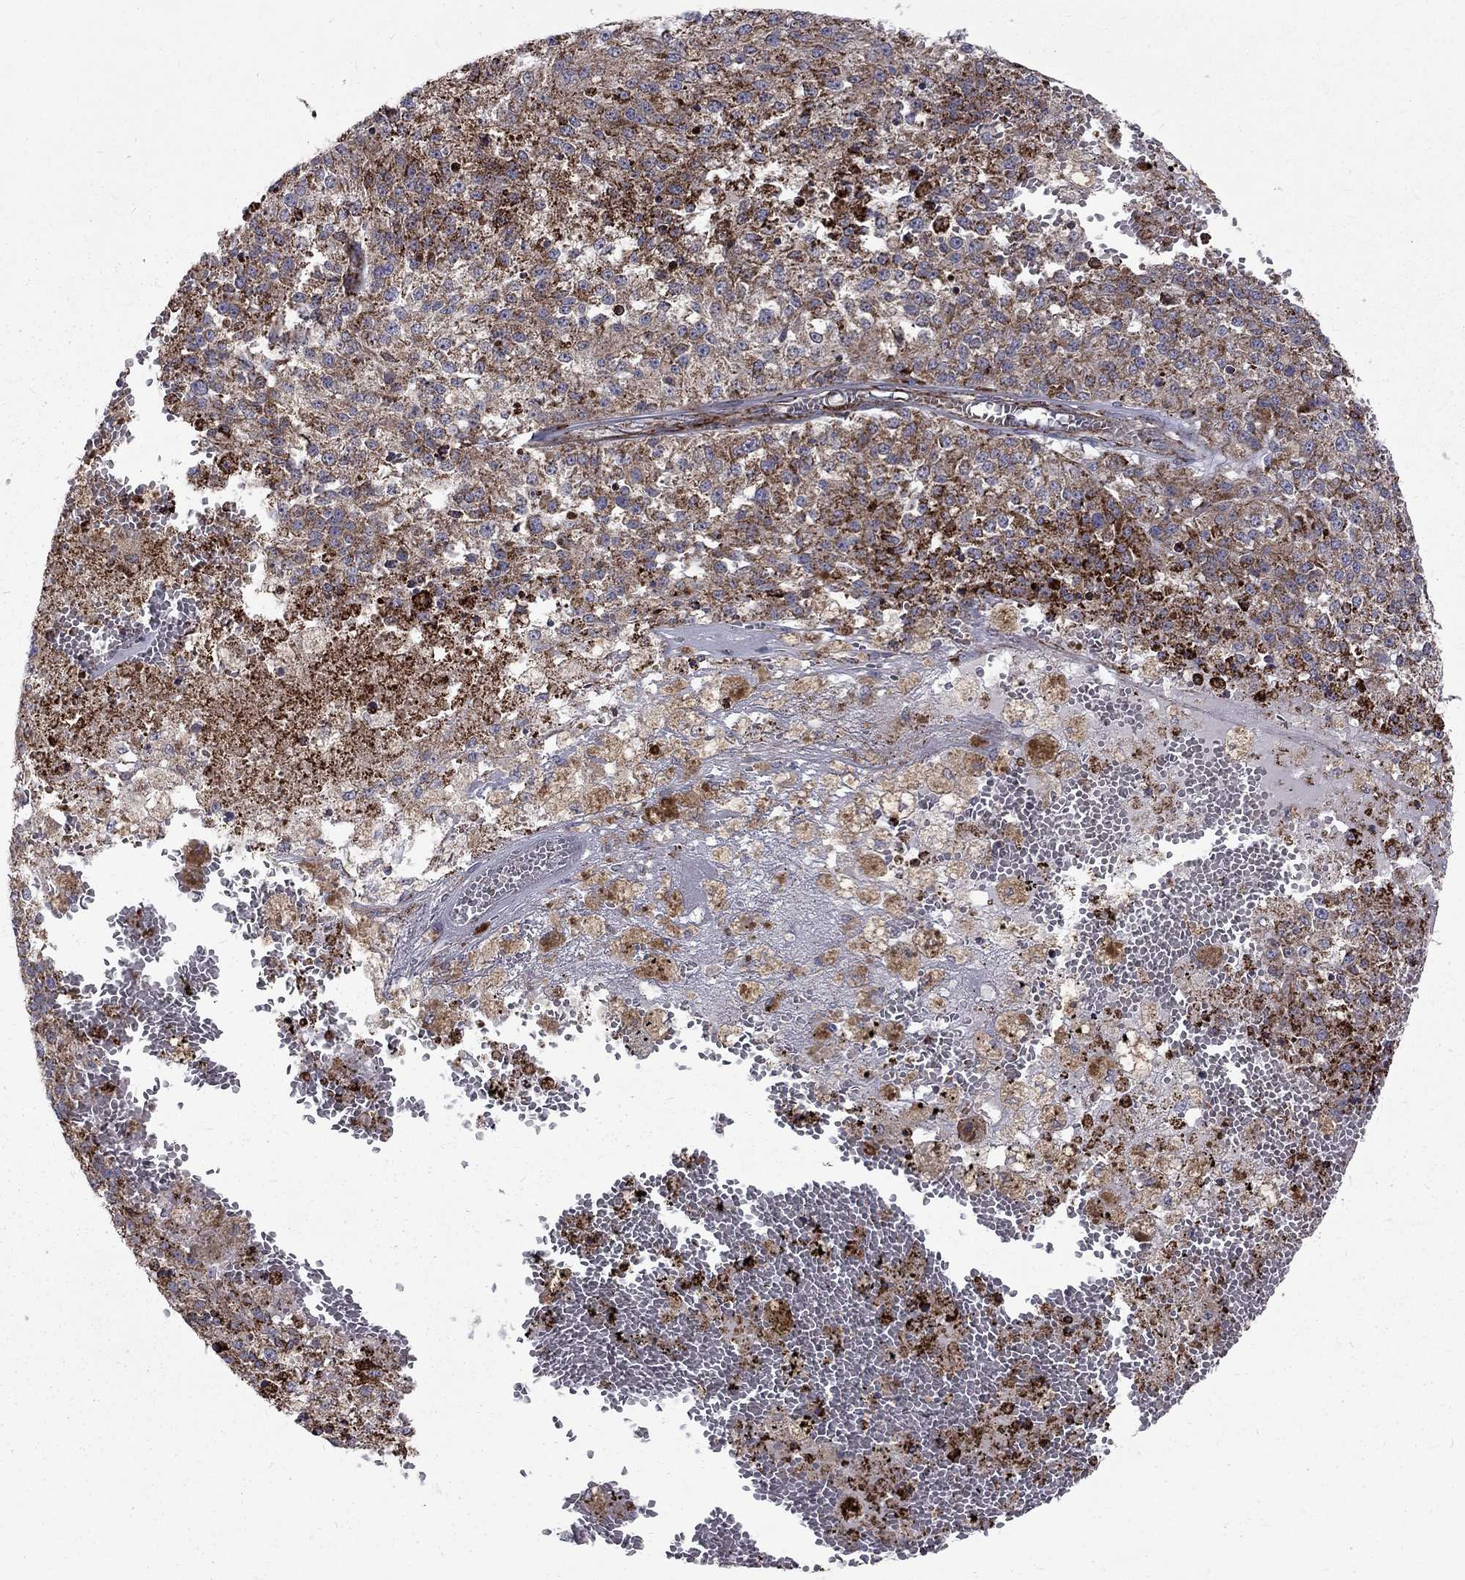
{"staining": {"intensity": "strong", "quantity": "25%-75%", "location": "cytoplasmic/membranous"}, "tissue": "melanoma", "cell_type": "Tumor cells", "image_type": "cancer", "snomed": [{"axis": "morphology", "description": "Malignant melanoma, Metastatic site"}, {"axis": "topography", "description": "Lymph node"}], "caption": "There is high levels of strong cytoplasmic/membranous staining in tumor cells of melanoma, as demonstrated by immunohistochemical staining (brown color).", "gene": "ALDH1B1", "patient": {"sex": "female", "age": 64}}